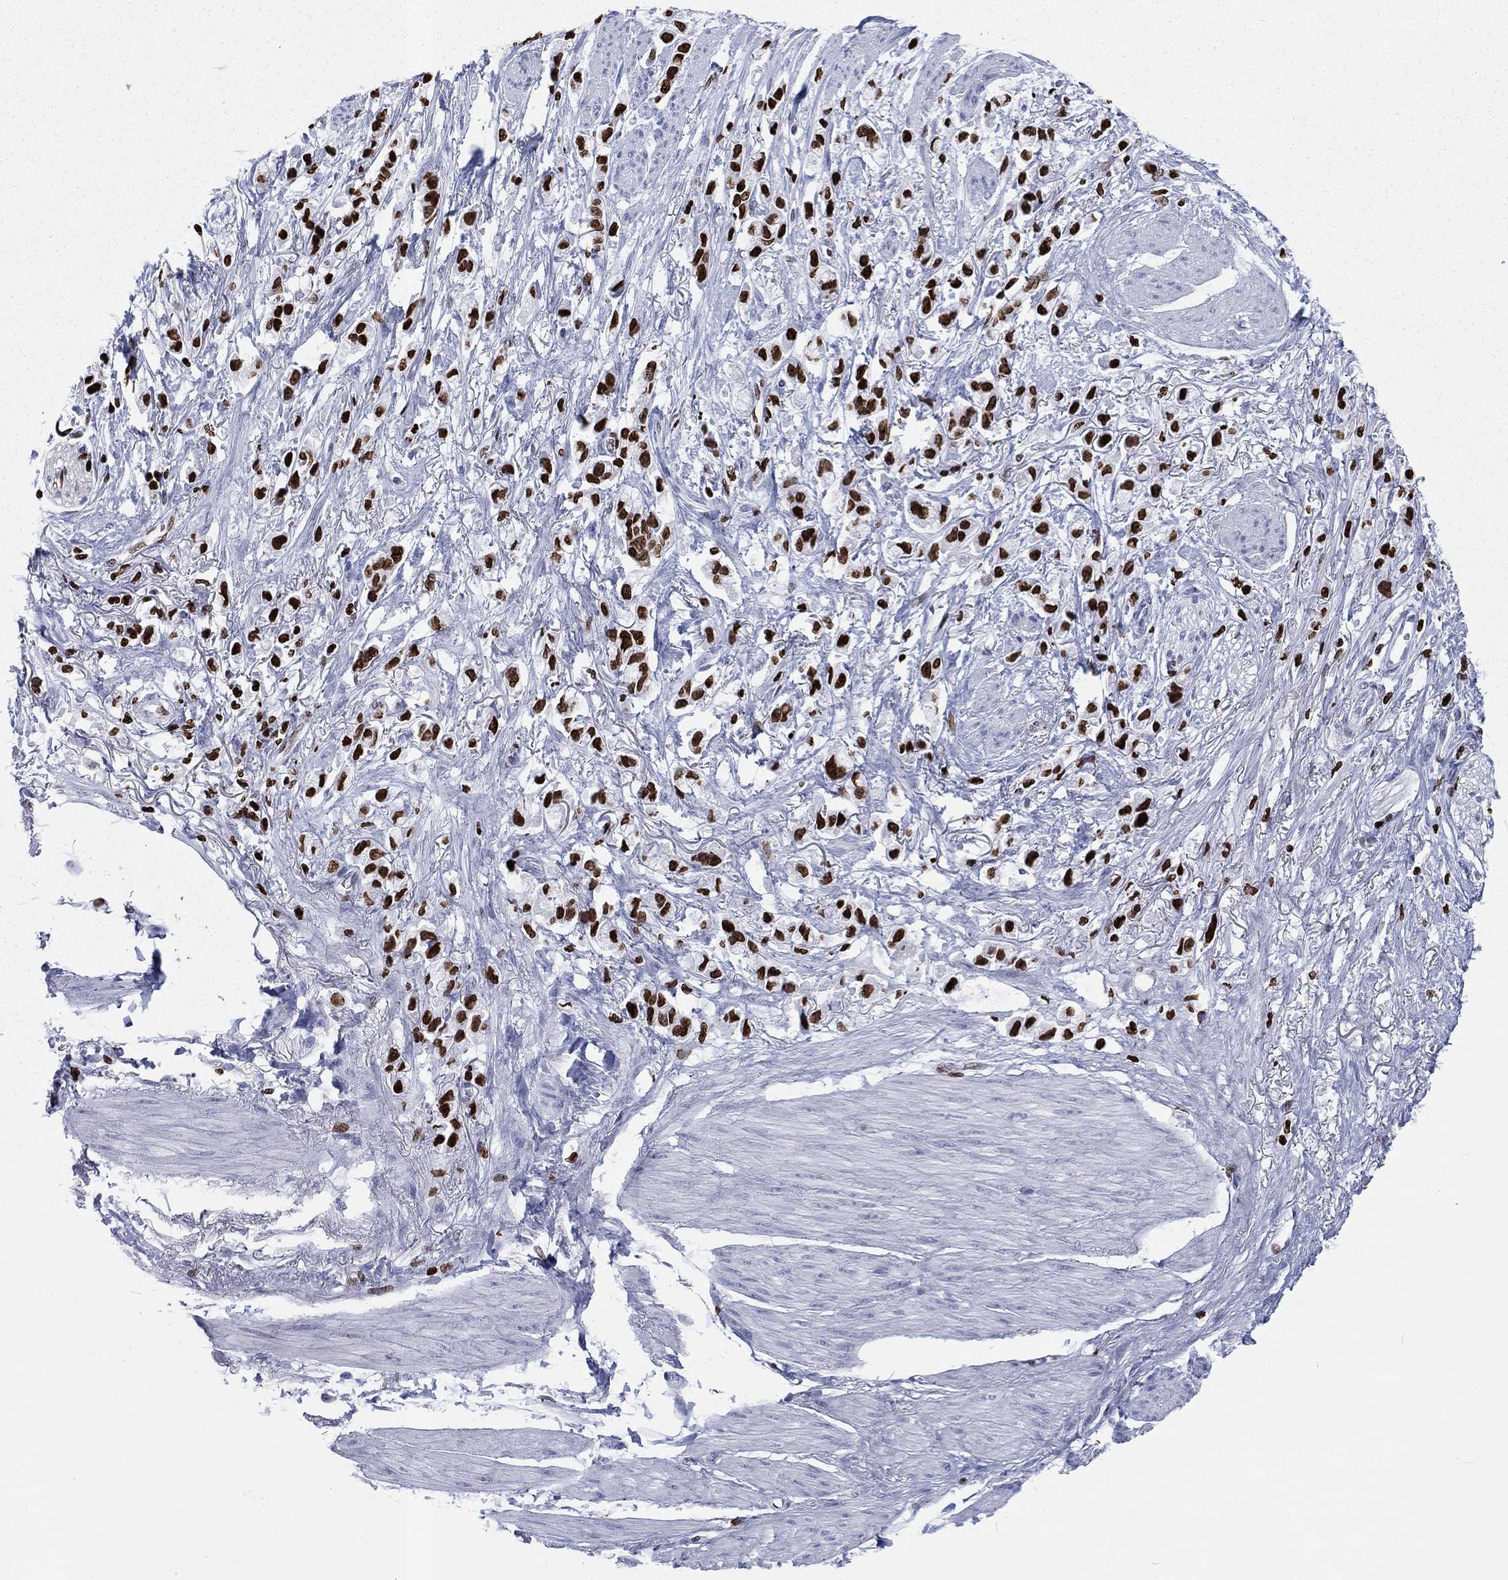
{"staining": {"intensity": "strong", "quantity": ">75%", "location": "nuclear"}, "tissue": "stomach cancer", "cell_type": "Tumor cells", "image_type": "cancer", "snomed": [{"axis": "morphology", "description": "Adenocarcinoma, NOS"}, {"axis": "topography", "description": "Stomach"}], "caption": "Stomach cancer tissue shows strong nuclear positivity in approximately >75% of tumor cells", "gene": "H1-5", "patient": {"sex": "female", "age": 81}}